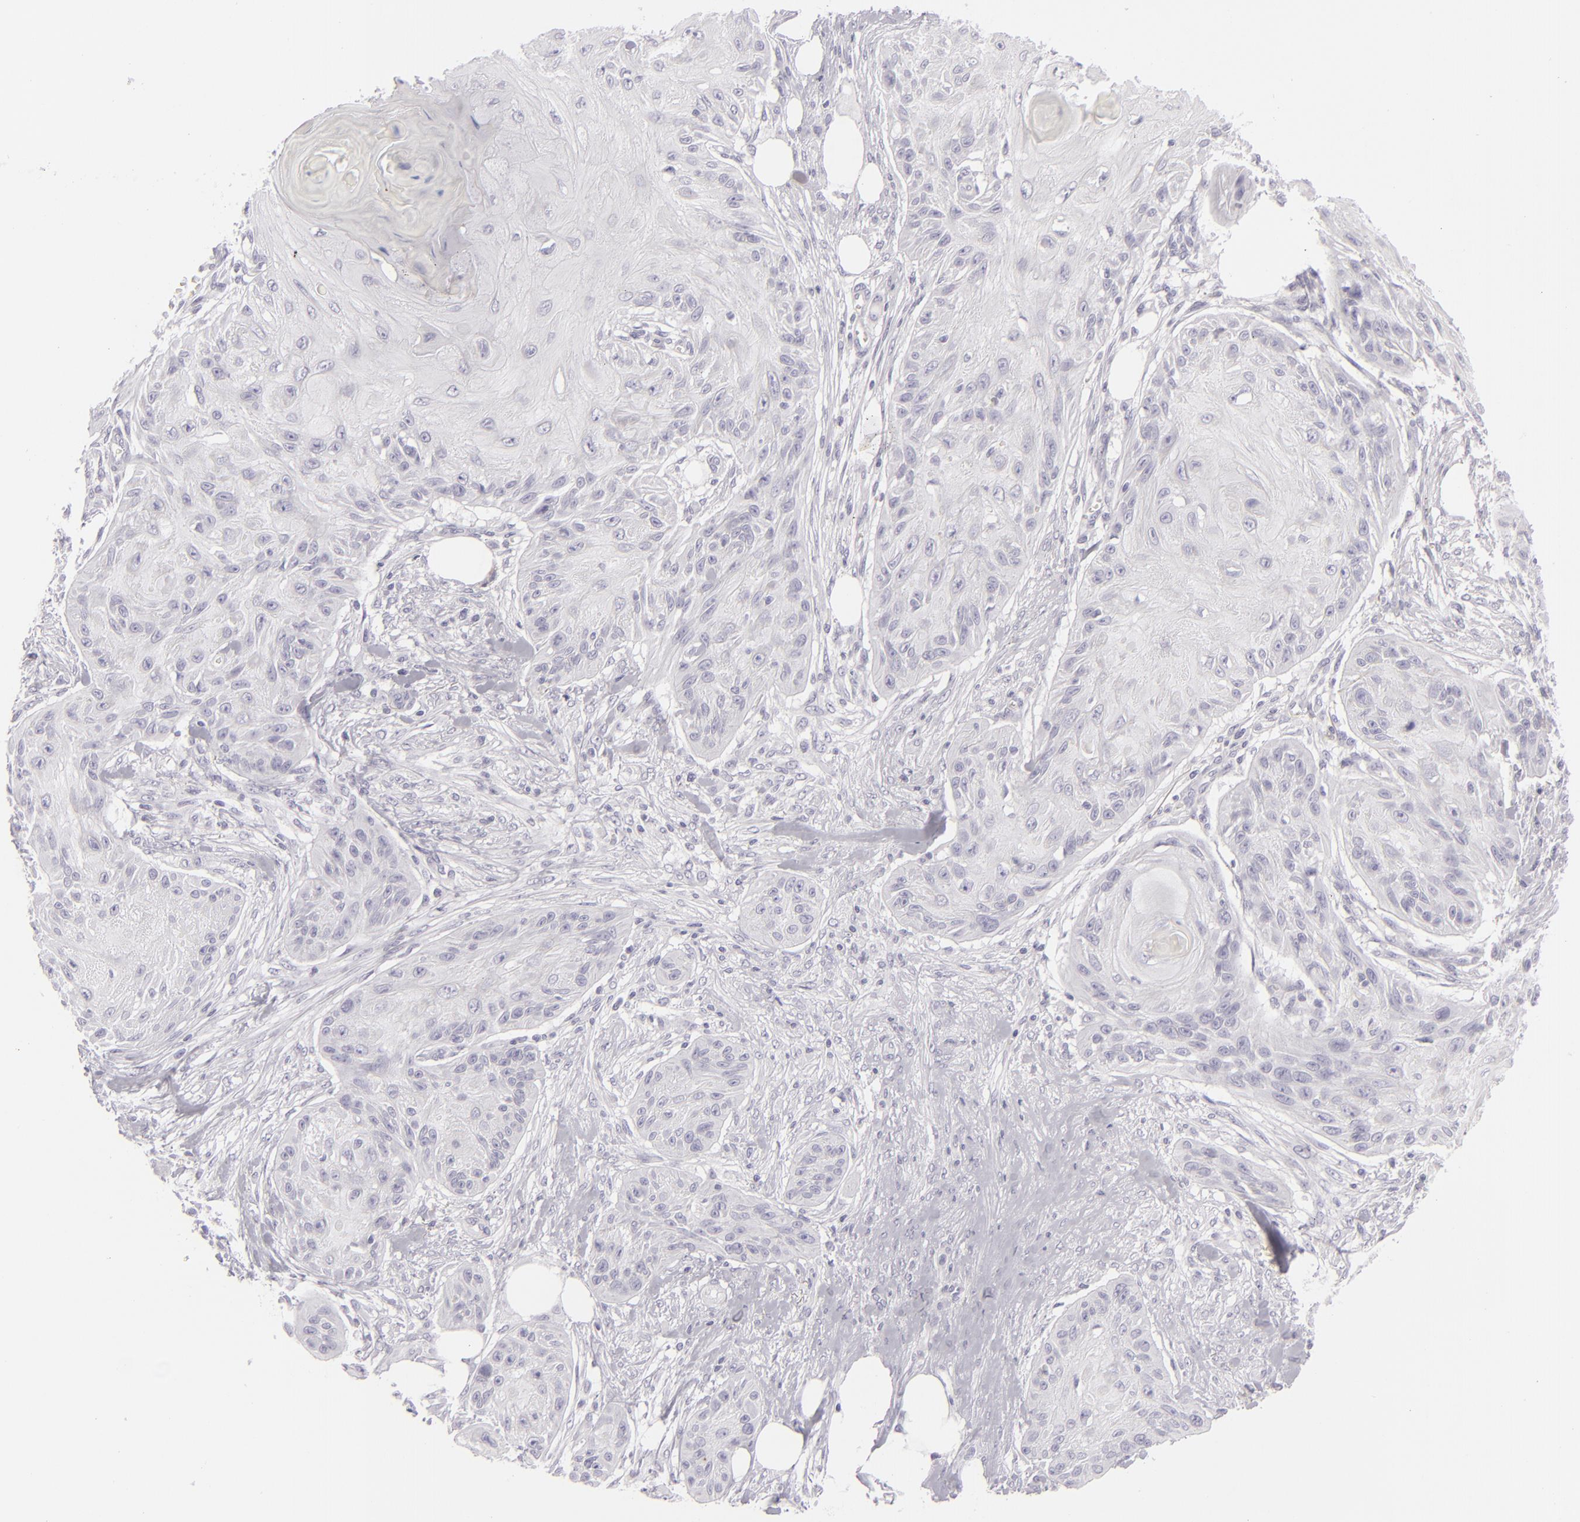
{"staining": {"intensity": "negative", "quantity": "none", "location": "none"}, "tissue": "skin cancer", "cell_type": "Tumor cells", "image_type": "cancer", "snomed": [{"axis": "morphology", "description": "Squamous cell carcinoma, NOS"}, {"axis": "topography", "description": "Skin"}], "caption": "Protein analysis of skin squamous cell carcinoma displays no significant positivity in tumor cells.", "gene": "CDX2", "patient": {"sex": "female", "age": 88}}